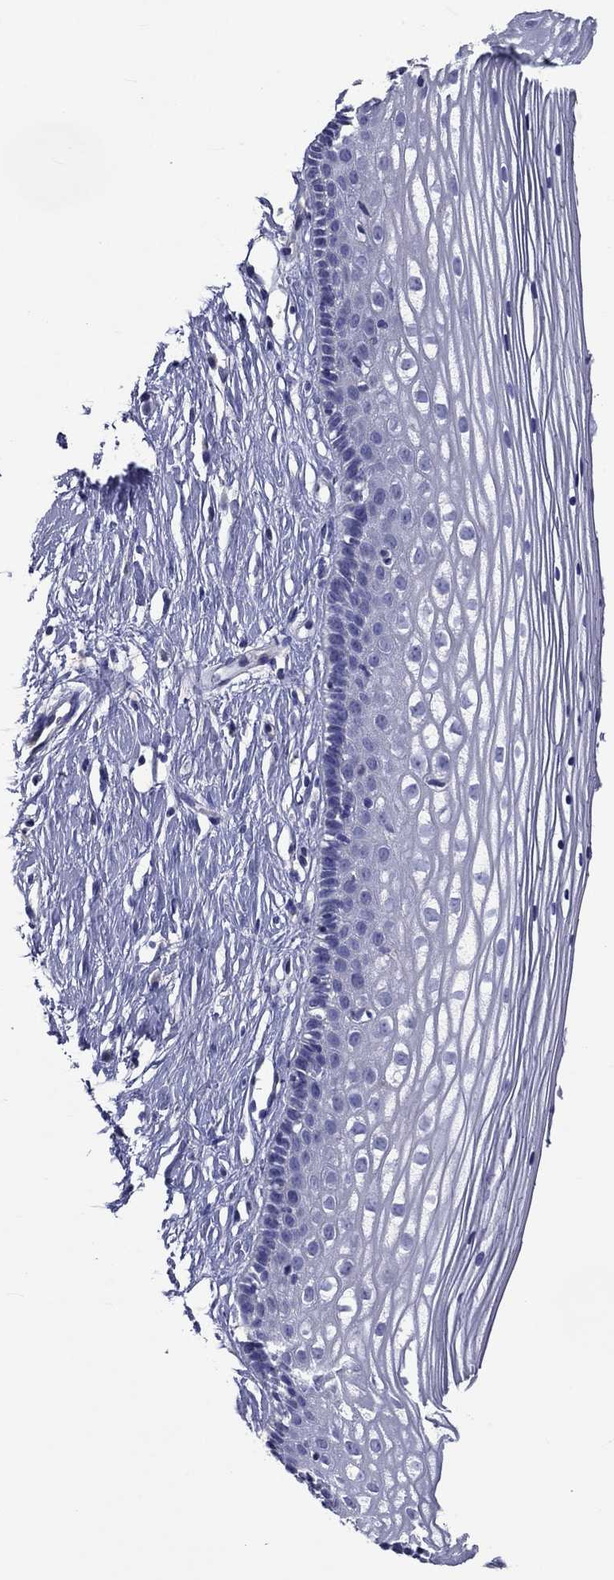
{"staining": {"intensity": "negative", "quantity": "none", "location": "none"}, "tissue": "cervix", "cell_type": "Glandular cells", "image_type": "normal", "snomed": [{"axis": "morphology", "description": "Normal tissue, NOS"}, {"axis": "topography", "description": "Cervix"}], "caption": "Immunohistochemistry image of unremarkable cervix stained for a protein (brown), which demonstrates no staining in glandular cells. (DAB immunohistochemistry (IHC) with hematoxylin counter stain).", "gene": "CNDP1", "patient": {"sex": "female", "age": 40}}